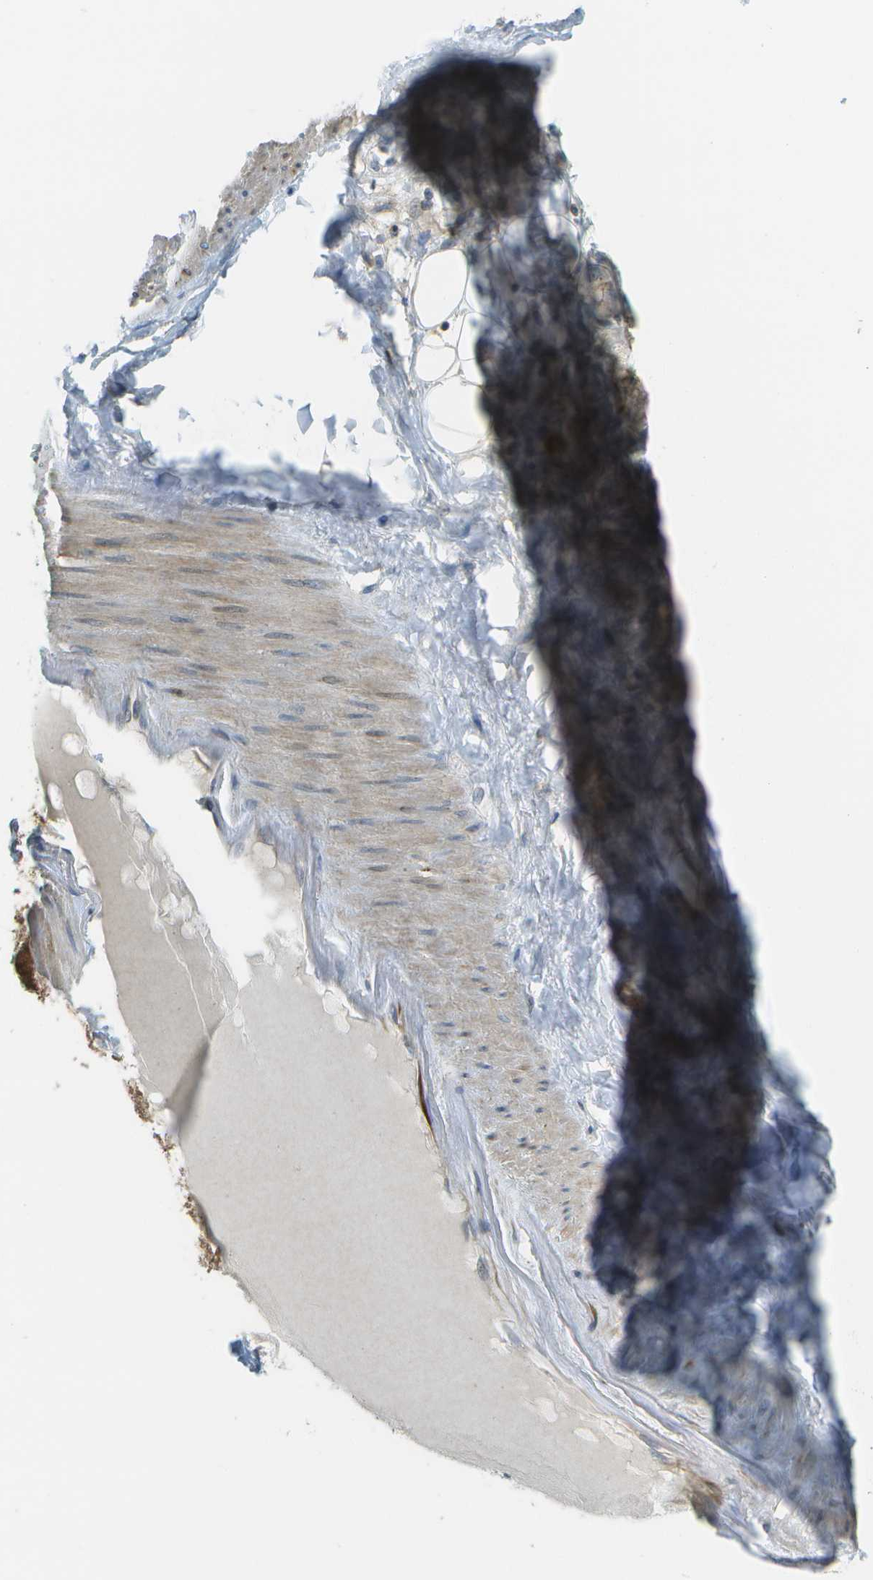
{"staining": {"intensity": "negative", "quantity": "none", "location": "none"}, "tissue": "adipose tissue", "cell_type": "Adipocytes", "image_type": "normal", "snomed": [{"axis": "morphology", "description": "Normal tissue, NOS"}, {"axis": "morphology", "description": "Inflammation, NOS"}, {"axis": "topography", "description": "Salivary gland"}, {"axis": "topography", "description": "Peripheral nerve tissue"}], "caption": "The immunohistochemistry (IHC) micrograph has no significant expression in adipocytes of adipose tissue.", "gene": "LRRC66", "patient": {"sex": "female", "age": 75}}